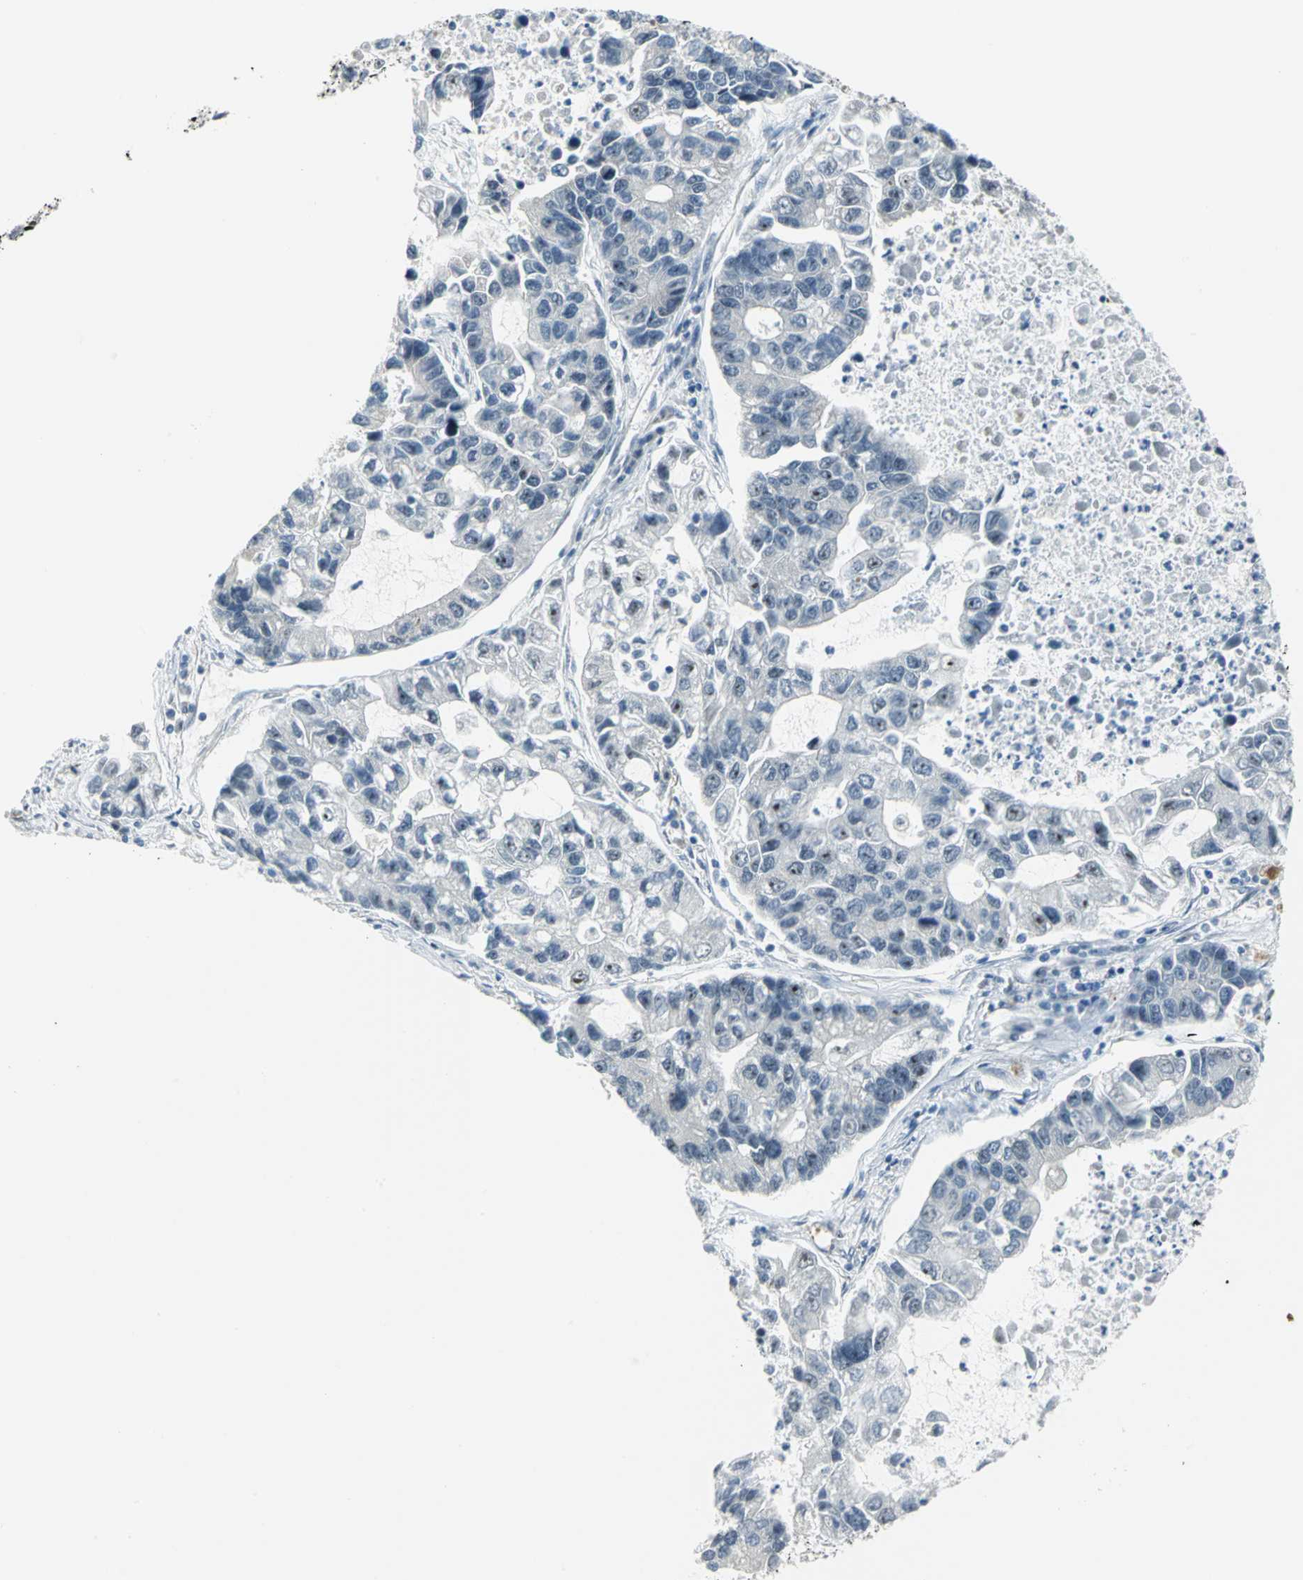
{"staining": {"intensity": "moderate", "quantity": "<25%", "location": "nuclear"}, "tissue": "lung cancer", "cell_type": "Tumor cells", "image_type": "cancer", "snomed": [{"axis": "morphology", "description": "Adenocarcinoma, NOS"}, {"axis": "topography", "description": "Lung"}], "caption": "The photomicrograph reveals a brown stain indicating the presence of a protein in the nuclear of tumor cells in adenocarcinoma (lung).", "gene": "MYBBP1A", "patient": {"sex": "female", "age": 51}}